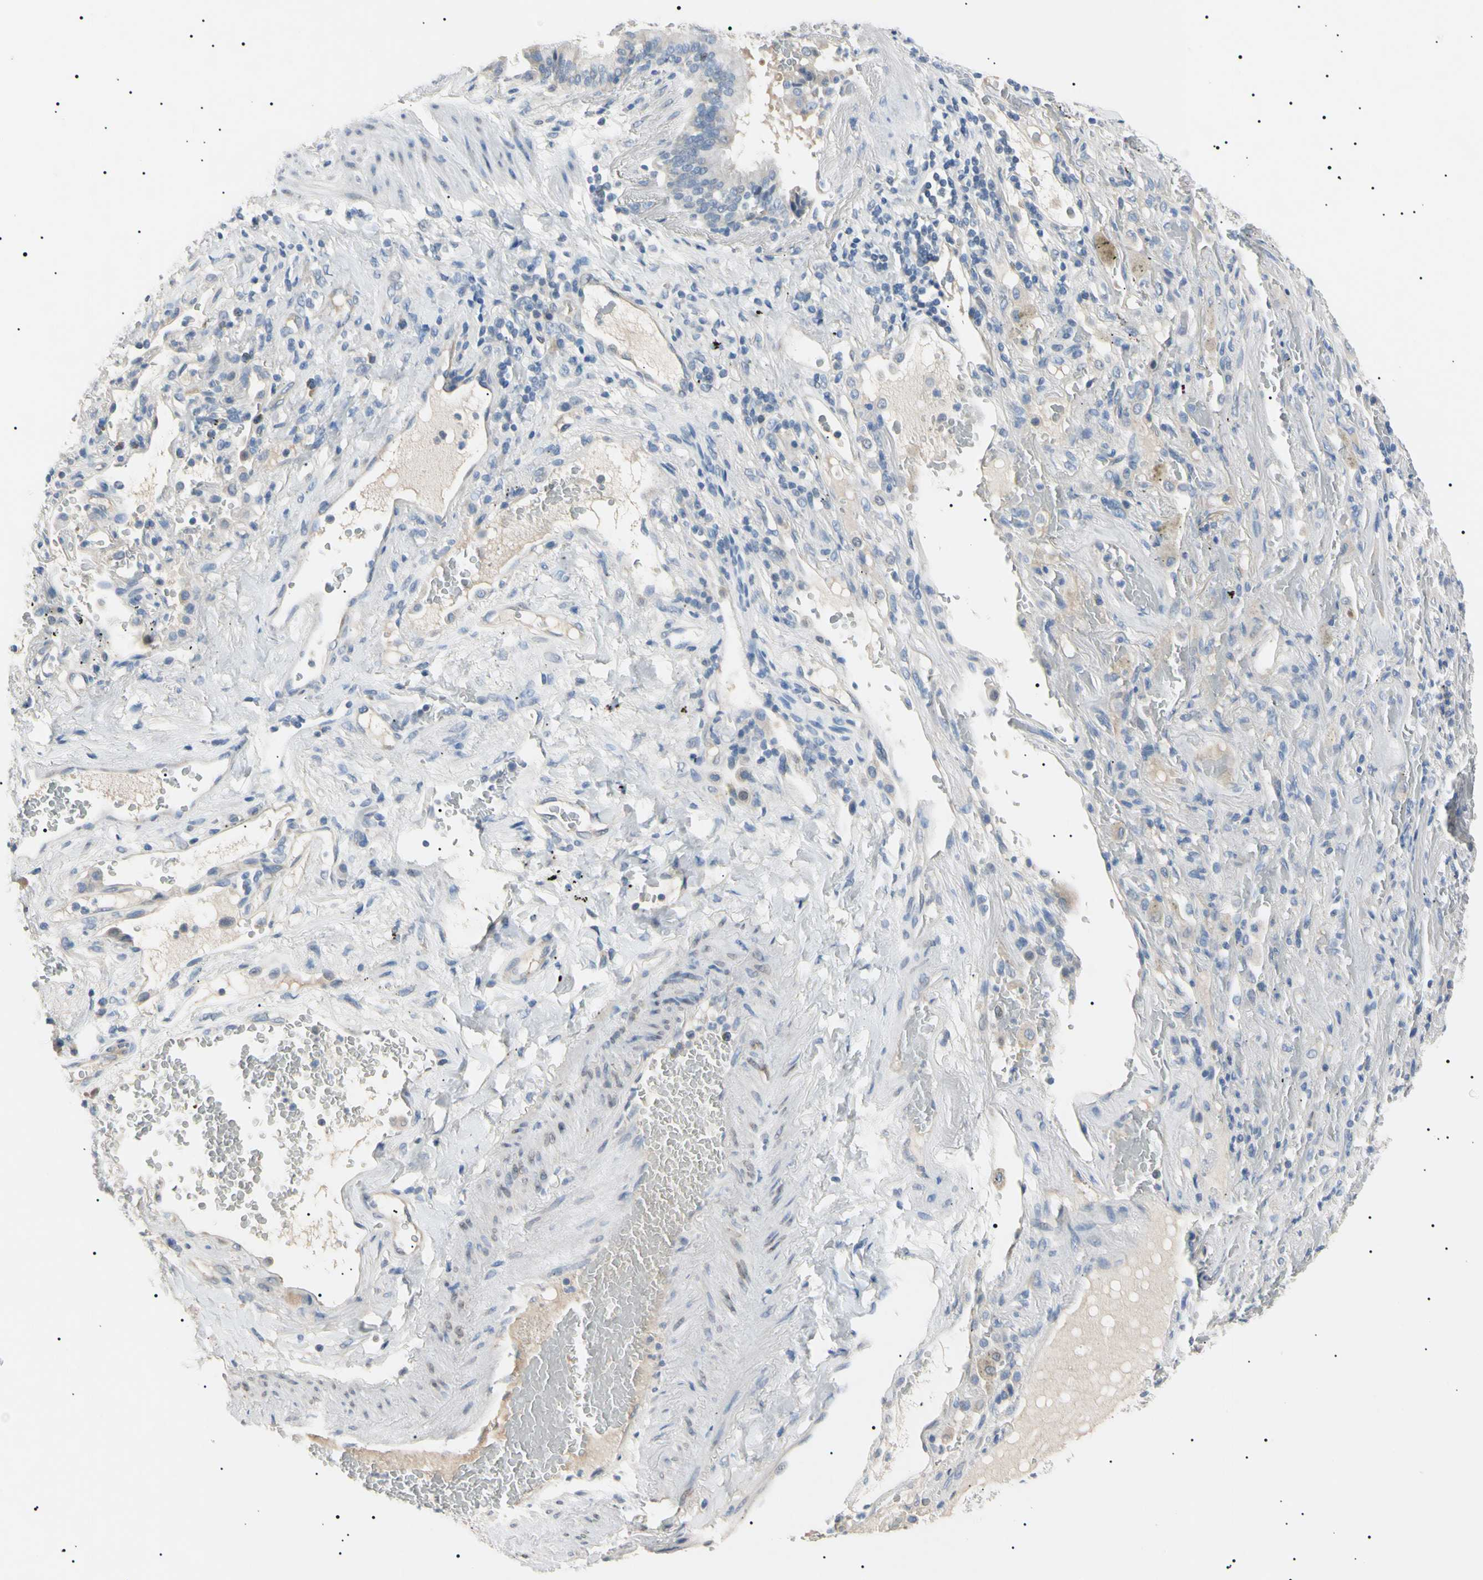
{"staining": {"intensity": "negative", "quantity": "none", "location": "none"}, "tissue": "lung cancer", "cell_type": "Tumor cells", "image_type": "cancer", "snomed": [{"axis": "morphology", "description": "Squamous cell carcinoma, NOS"}, {"axis": "topography", "description": "Lung"}], "caption": "Human squamous cell carcinoma (lung) stained for a protein using immunohistochemistry reveals no expression in tumor cells.", "gene": "CGB3", "patient": {"sex": "male", "age": 57}}